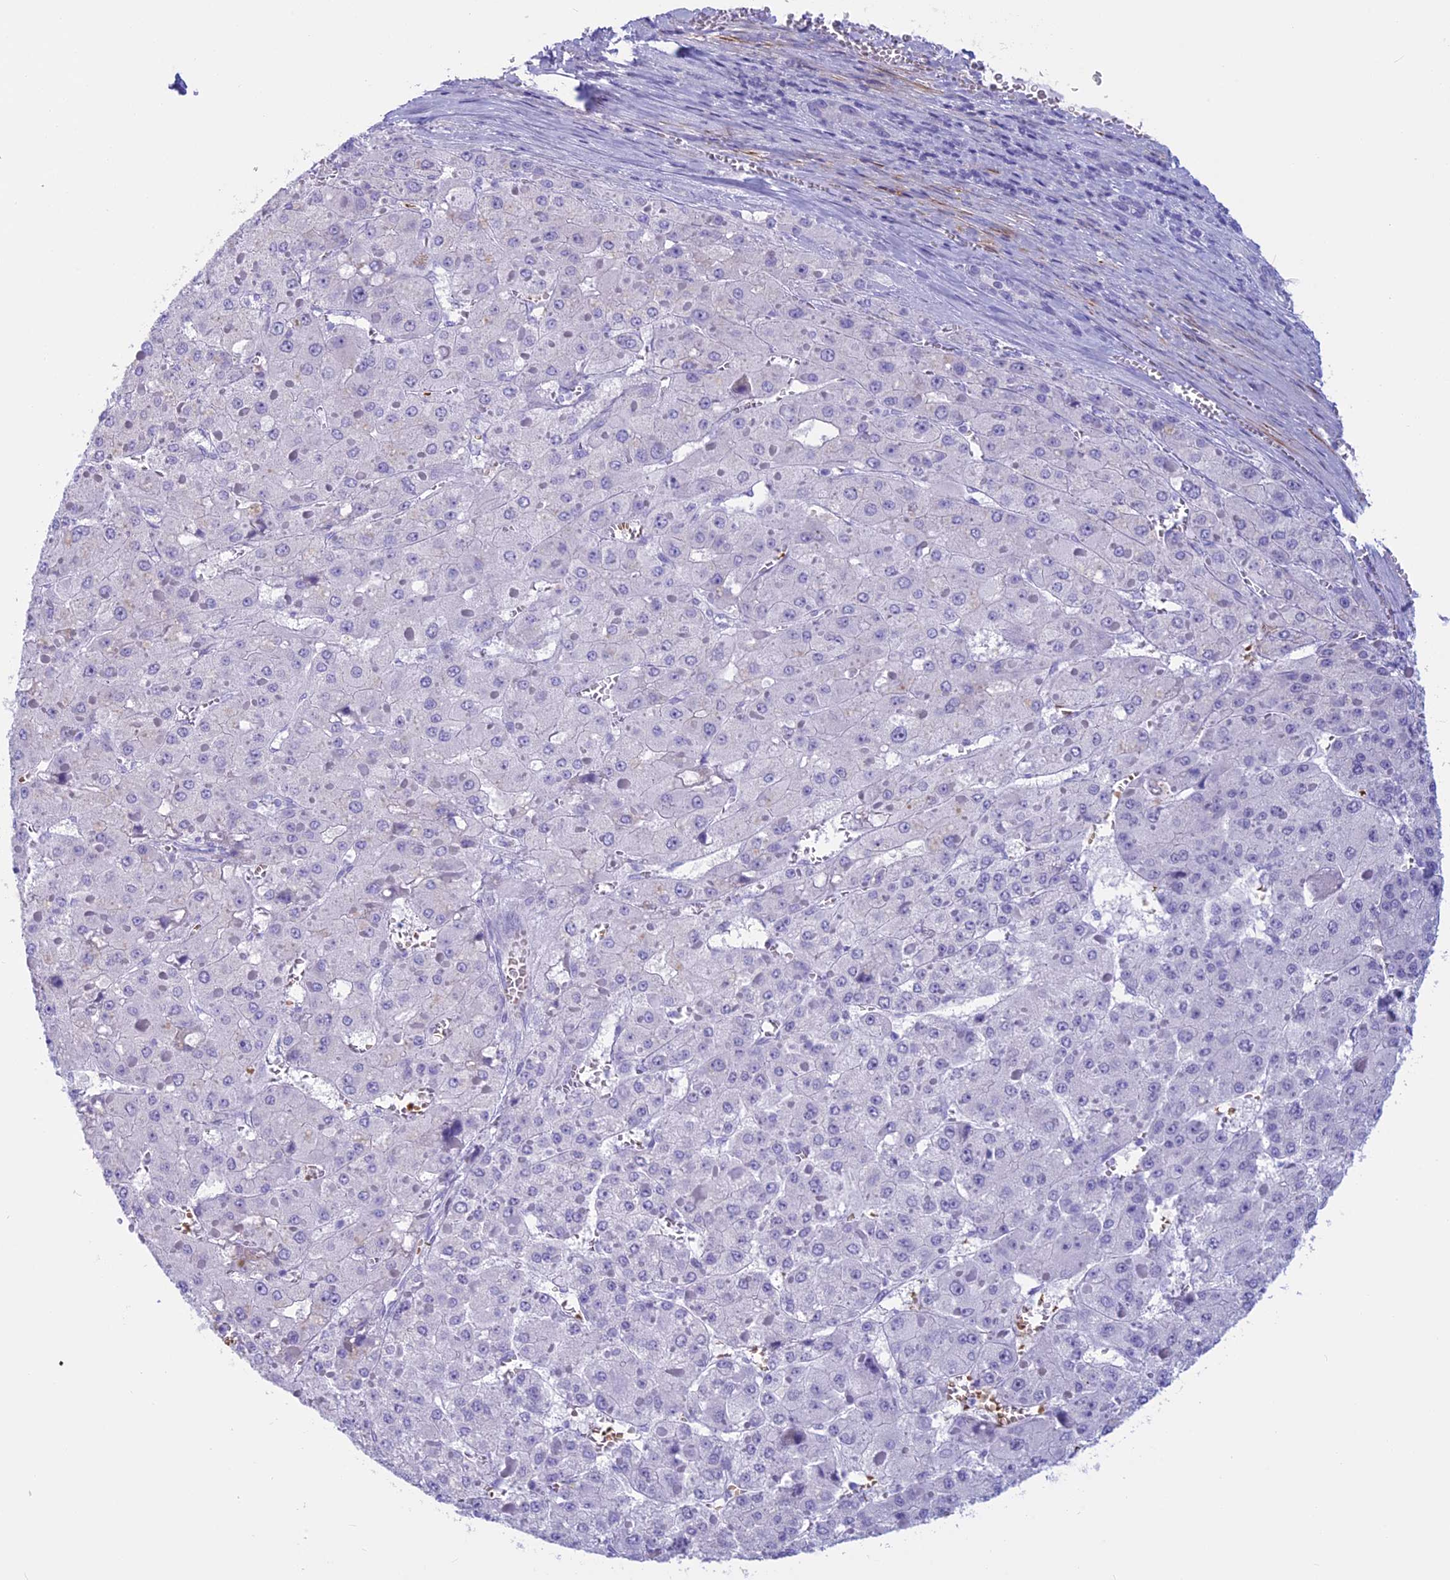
{"staining": {"intensity": "negative", "quantity": "none", "location": "none"}, "tissue": "liver cancer", "cell_type": "Tumor cells", "image_type": "cancer", "snomed": [{"axis": "morphology", "description": "Carcinoma, Hepatocellular, NOS"}, {"axis": "topography", "description": "Liver"}], "caption": "This is an IHC histopathology image of human liver cancer (hepatocellular carcinoma). There is no expression in tumor cells.", "gene": "GAPDHS", "patient": {"sex": "female", "age": 73}}